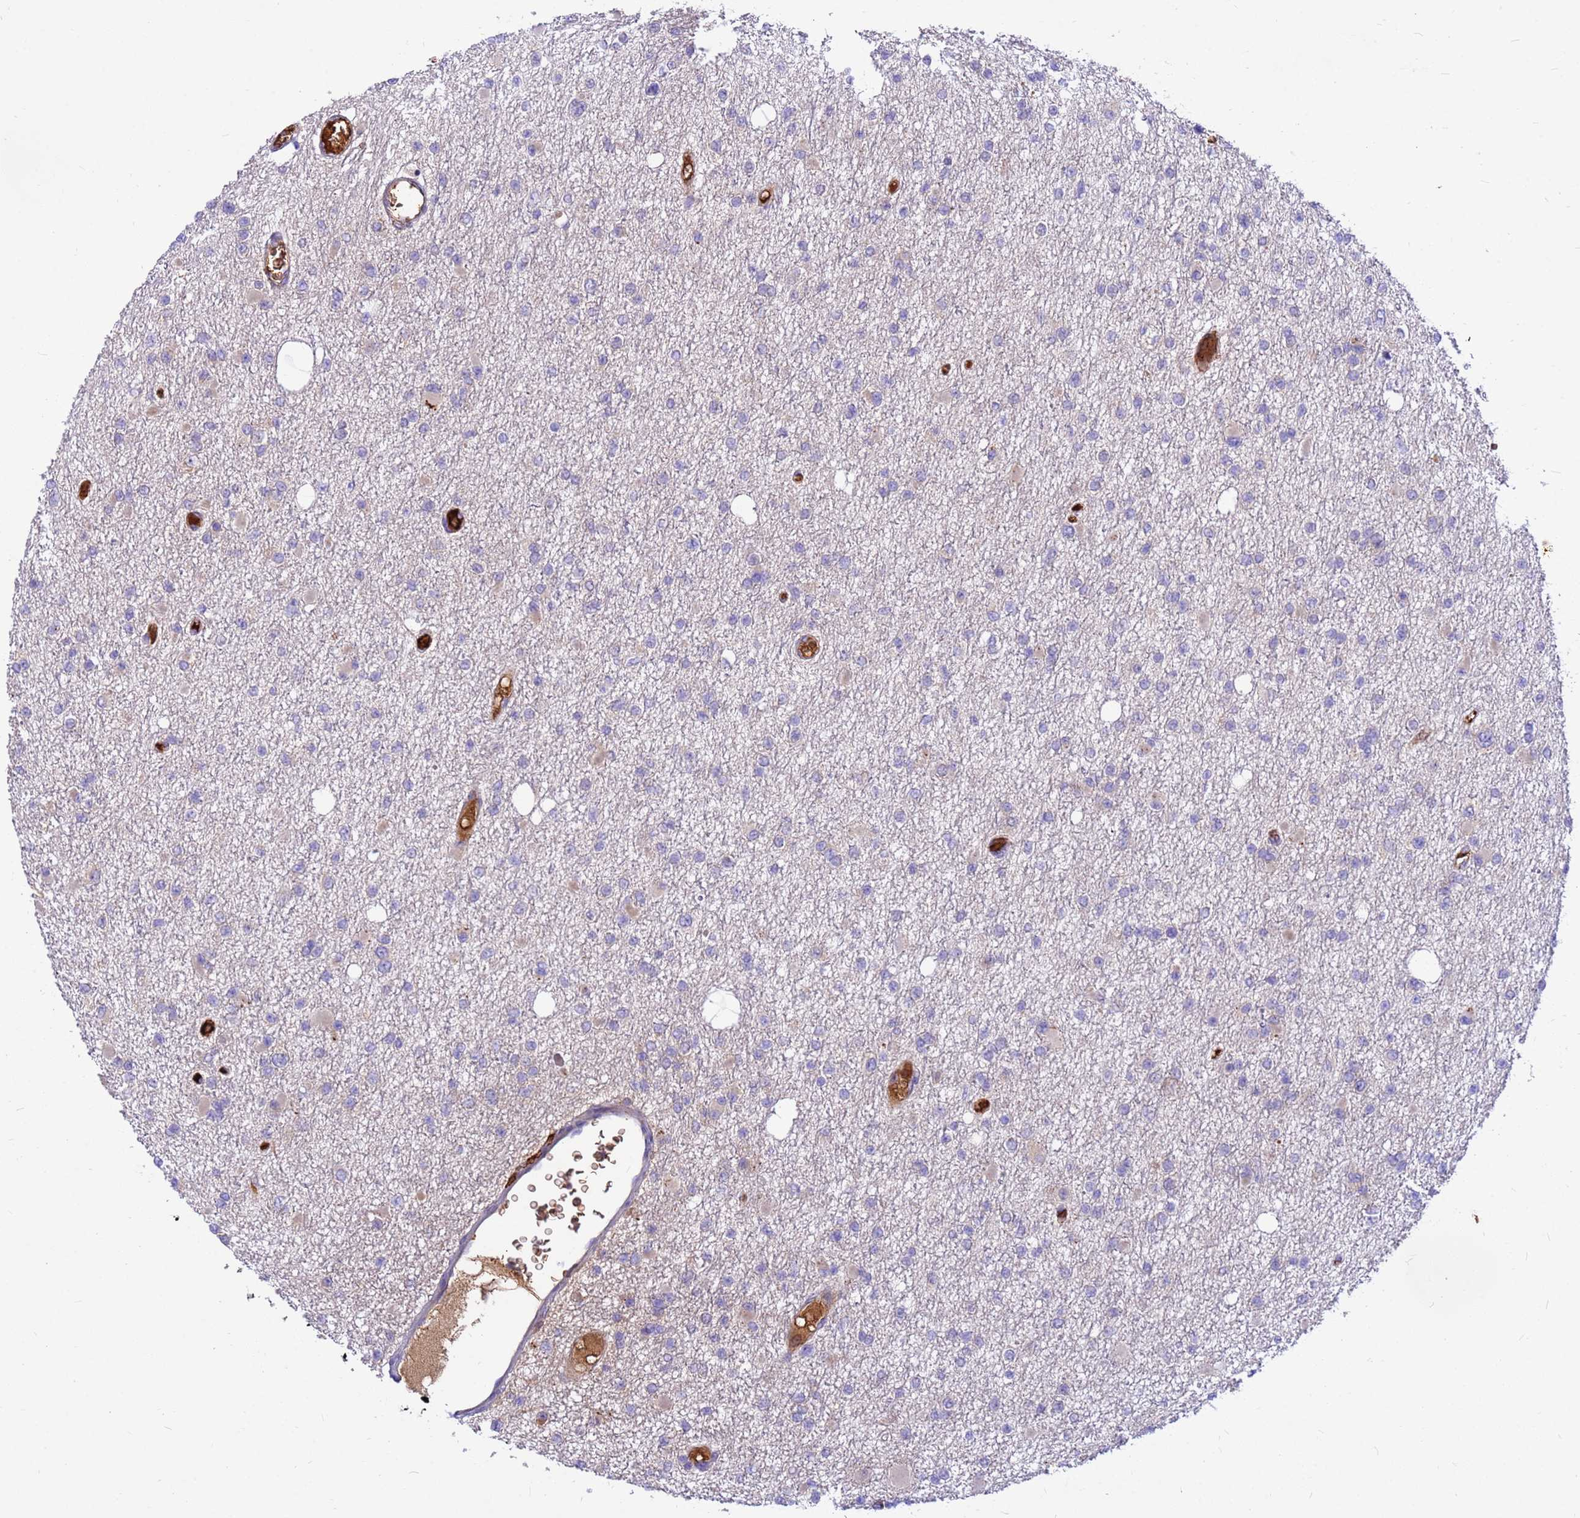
{"staining": {"intensity": "negative", "quantity": "none", "location": "none"}, "tissue": "glioma", "cell_type": "Tumor cells", "image_type": "cancer", "snomed": [{"axis": "morphology", "description": "Glioma, malignant, Low grade"}, {"axis": "topography", "description": "Brain"}], "caption": "This is a photomicrograph of IHC staining of glioma, which shows no positivity in tumor cells.", "gene": "ZNF669", "patient": {"sex": "female", "age": 22}}